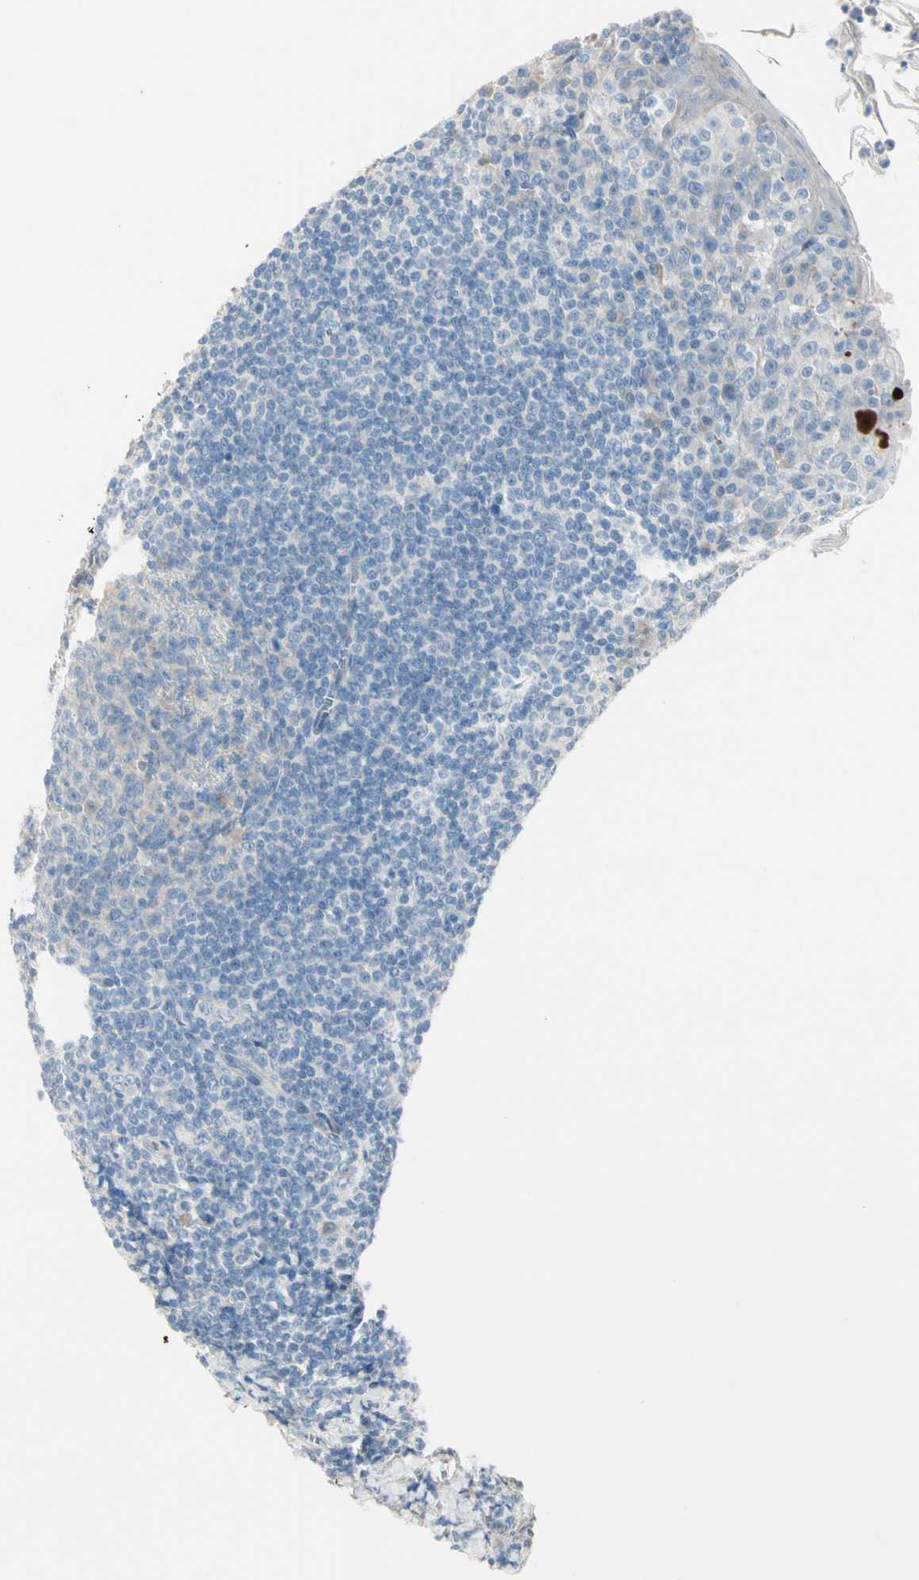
{"staining": {"intensity": "negative", "quantity": "none", "location": "none"}, "tissue": "tonsil", "cell_type": "Germinal center cells", "image_type": "normal", "snomed": [{"axis": "morphology", "description": "Normal tissue, NOS"}, {"axis": "topography", "description": "Tonsil"}], "caption": "High magnification brightfield microscopy of benign tonsil stained with DAB (brown) and counterstained with hematoxylin (blue): germinal center cells show no significant staining.", "gene": "SERPIND1", "patient": {"sex": "male", "age": 31}}